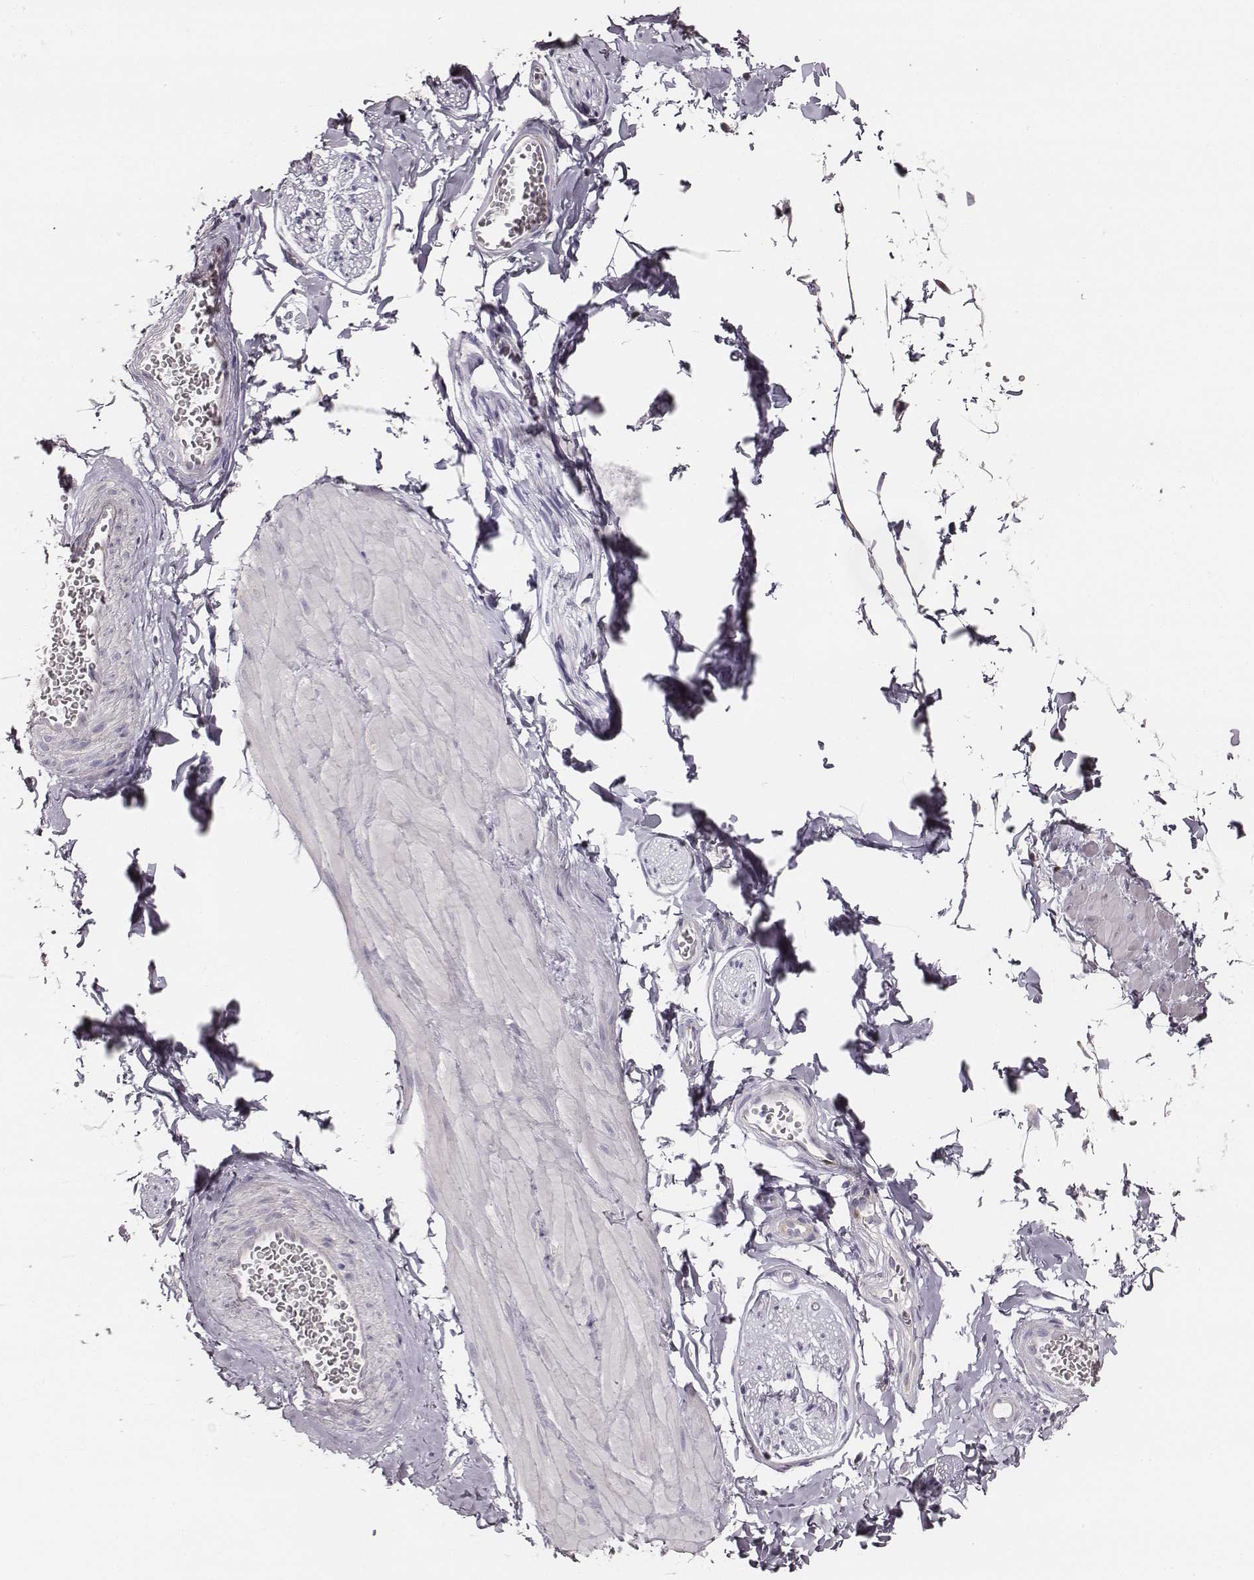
{"staining": {"intensity": "negative", "quantity": "none", "location": "none"}, "tissue": "adipose tissue", "cell_type": "Adipocytes", "image_type": "normal", "snomed": [{"axis": "morphology", "description": "Normal tissue, NOS"}, {"axis": "topography", "description": "Smooth muscle"}, {"axis": "topography", "description": "Peripheral nerve tissue"}], "caption": "Immunohistochemistry histopathology image of unremarkable adipose tissue: human adipose tissue stained with DAB (3,3'-diaminobenzidine) shows no significant protein expression in adipocytes. (DAB (3,3'-diaminobenzidine) immunohistochemistry visualized using brightfield microscopy, high magnification).", "gene": "UBL4B", "patient": {"sex": "male", "age": 22}}